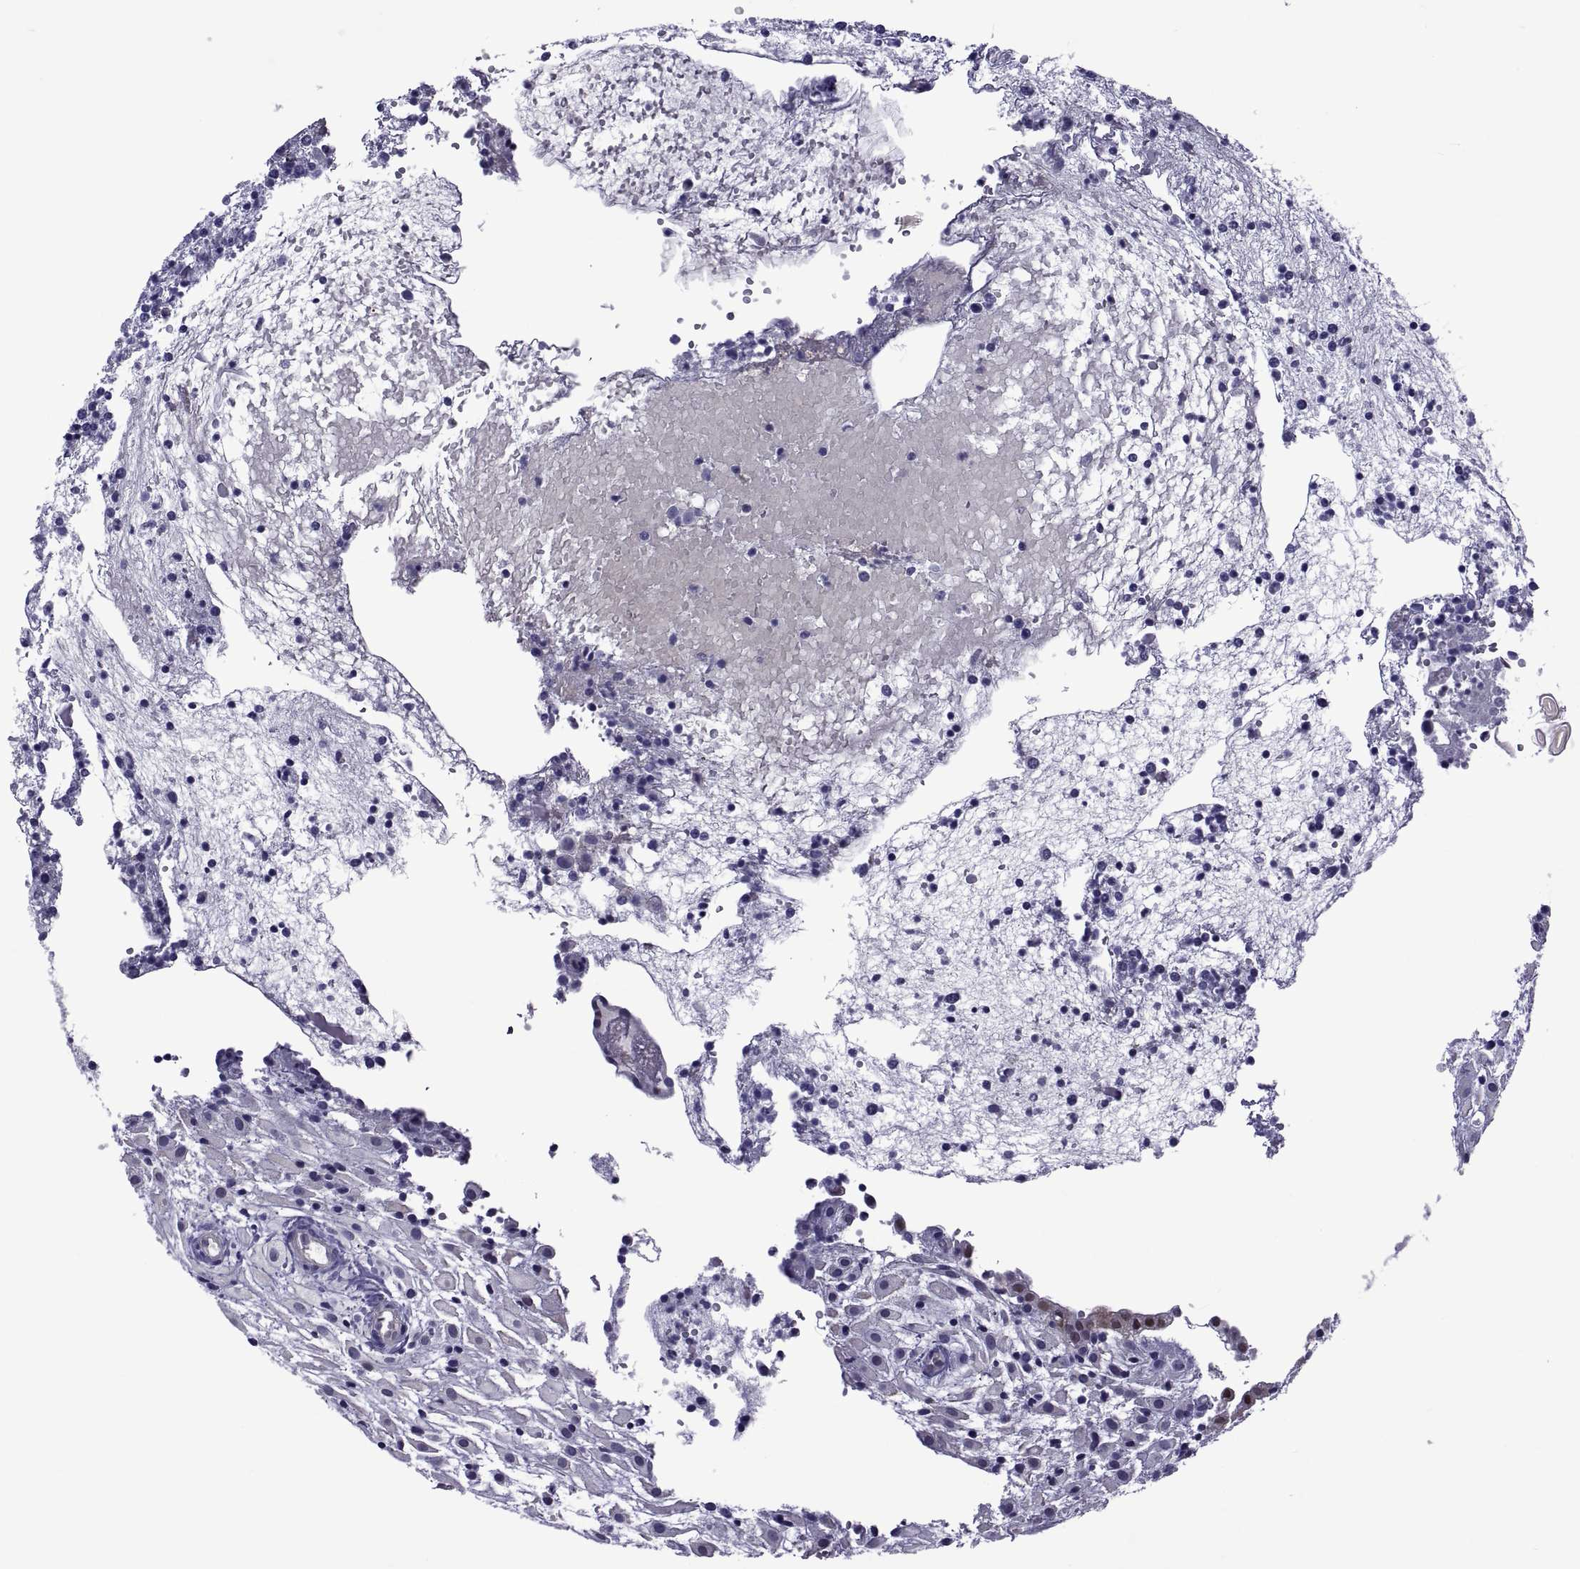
{"staining": {"intensity": "negative", "quantity": "none", "location": "none"}, "tissue": "placenta", "cell_type": "Decidual cells", "image_type": "normal", "snomed": [{"axis": "morphology", "description": "Normal tissue, NOS"}, {"axis": "topography", "description": "Placenta"}], "caption": "Human placenta stained for a protein using IHC reveals no staining in decidual cells.", "gene": "LCN9", "patient": {"sex": "female", "age": 24}}